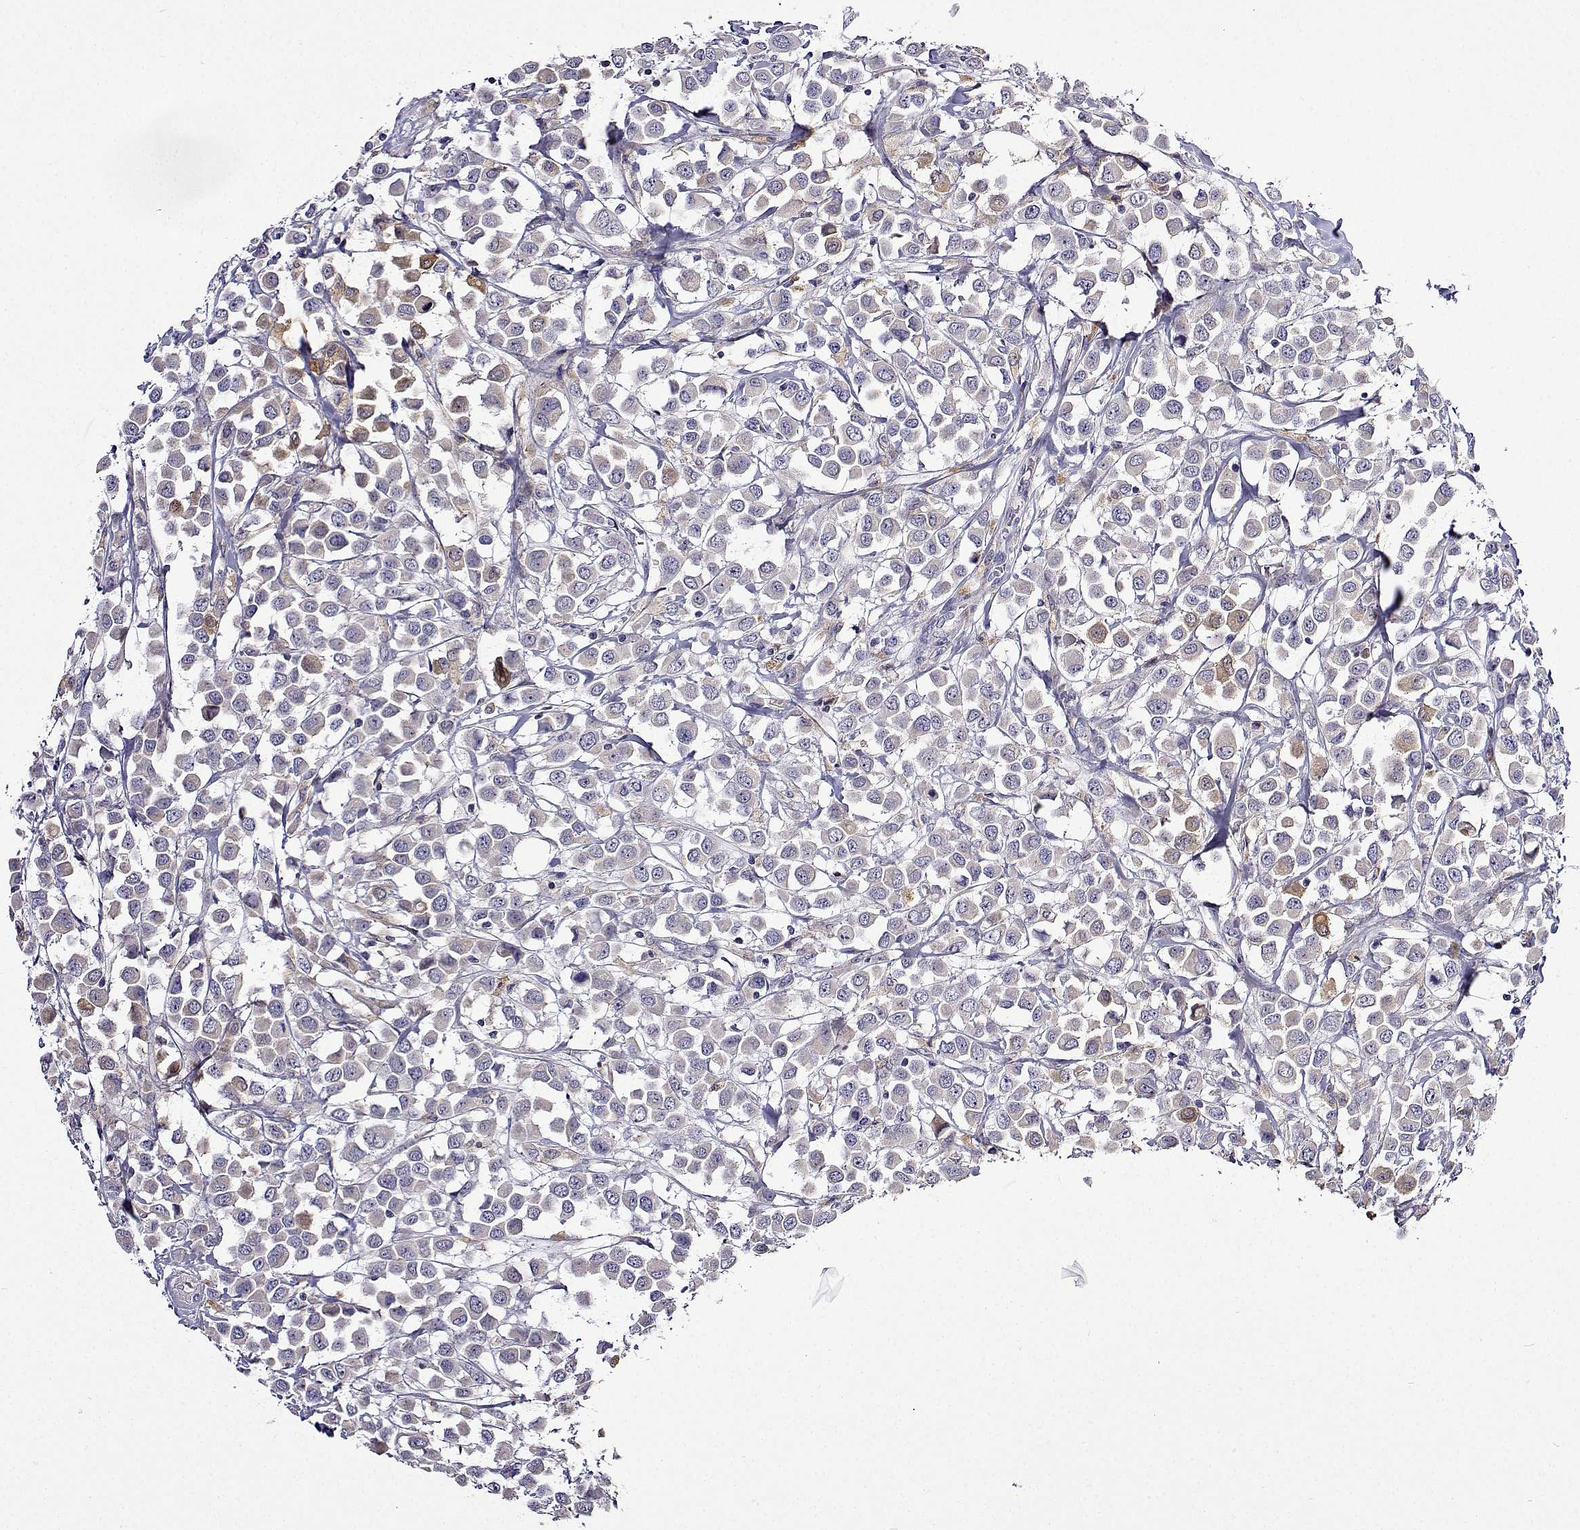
{"staining": {"intensity": "negative", "quantity": "none", "location": "none"}, "tissue": "breast cancer", "cell_type": "Tumor cells", "image_type": "cancer", "snomed": [{"axis": "morphology", "description": "Duct carcinoma"}, {"axis": "topography", "description": "Breast"}], "caption": "DAB (3,3'-diaminobenzidine) immunohistochemical staining of breast cancer displays no significant staining in tumor cells. (Brightfield microscopy of DAB immunohistochemistry at high magnification).", "gene": "SULT2A1", "patient": {"sex": "female", "age": 61}}